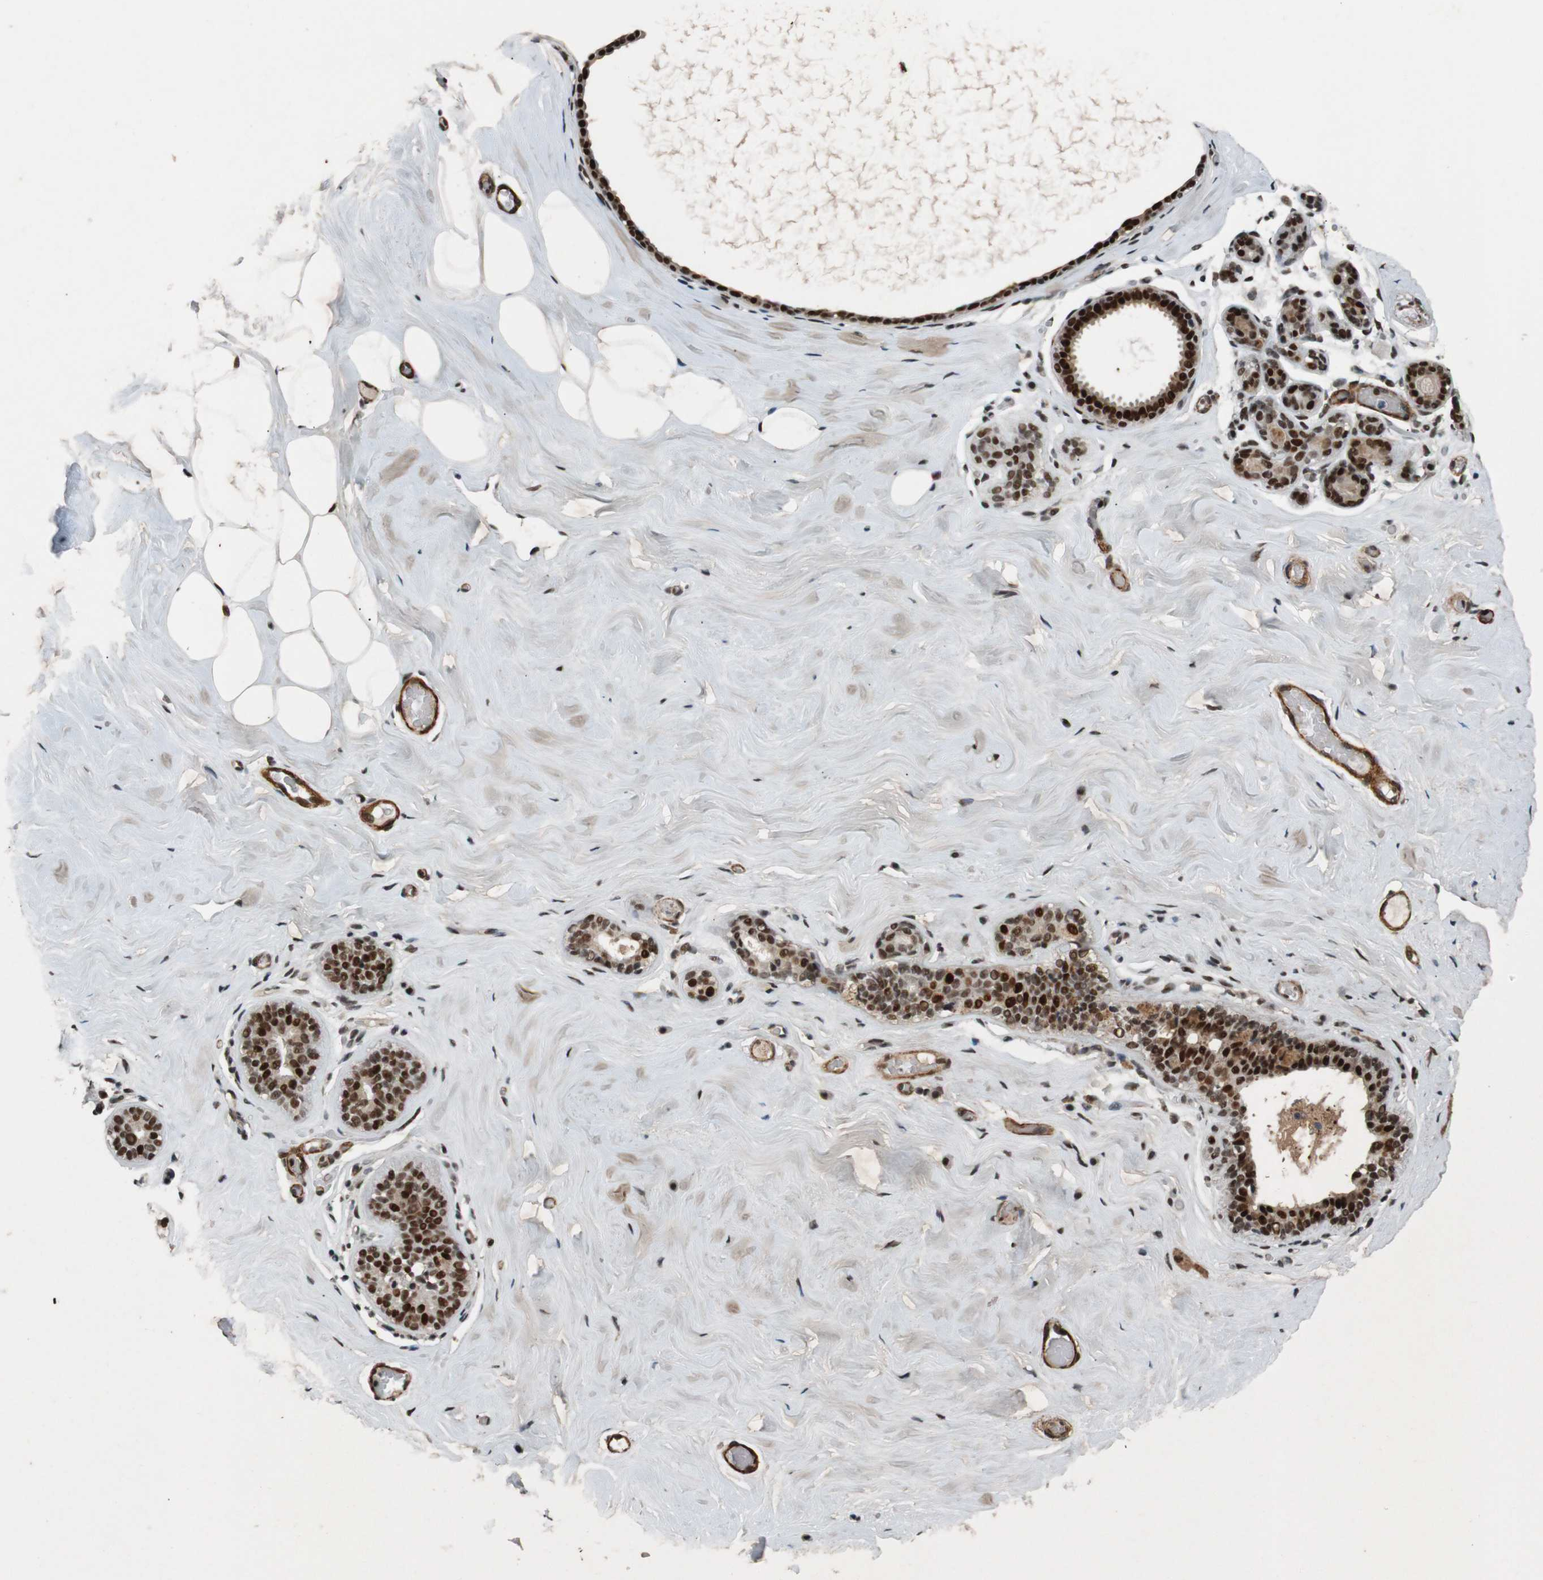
{"staining": {"intensity": "moderate", "quantity": ">75%", "location": "nuclear"}, "tissue": "breast", "cell_type": "Adipocytes", "image_type": "normal", "snomed": [{"axis": "morphology", "description": "Normal tissue, NOS"}, {"axis": "topography", "description": "Breast"}], "caption": "Breast stained for a protein shows moderate nuclear positivity in adipocytes. (Stains: DAB in brown, nuclei in blue, Microscopy: brightfield microscopy at high magnification).", "gene": "HEXIM1", "patient": {"sex": "female", "age": 75}}